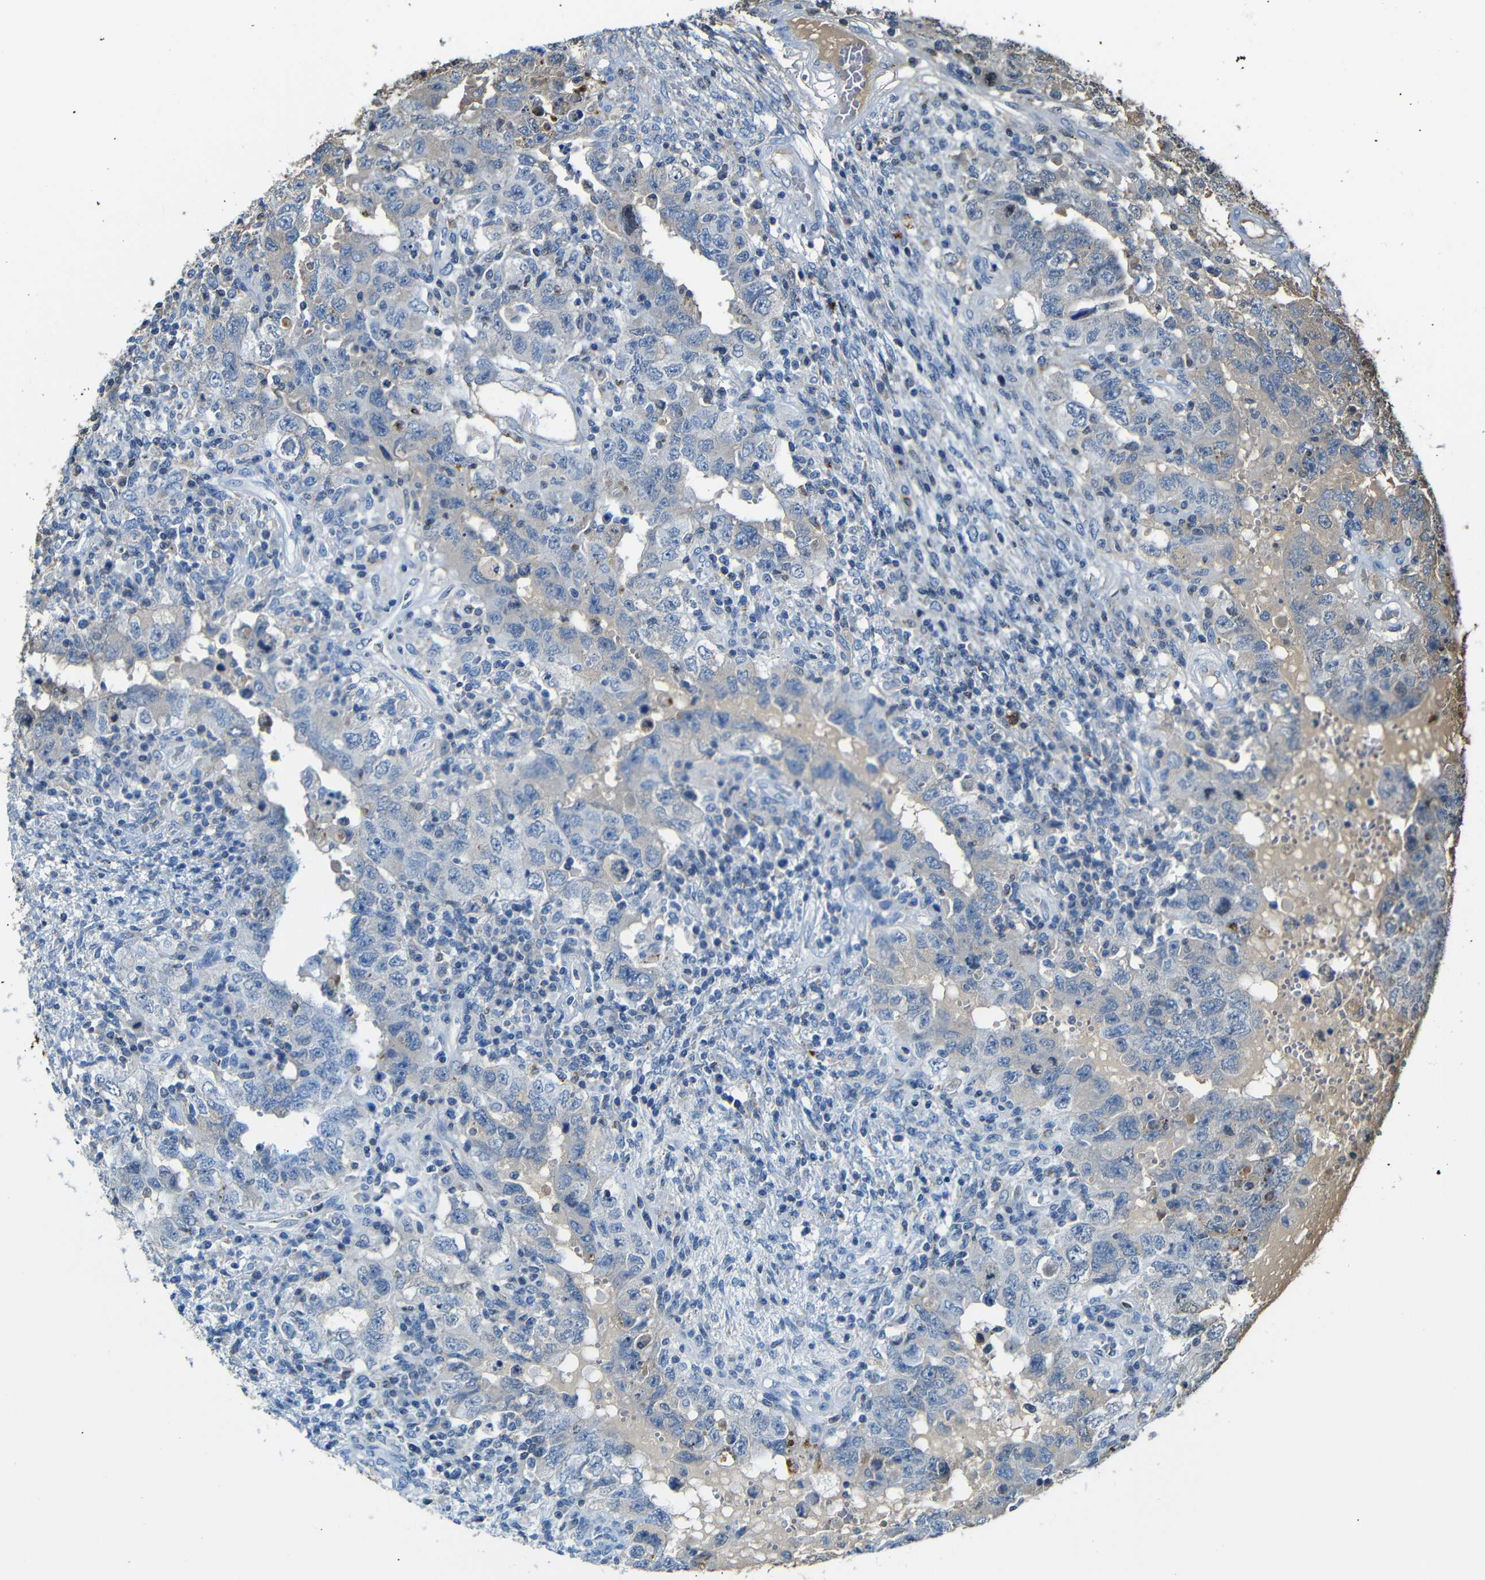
{"staining": {"intensity": "negative", "quantity": "none", "location": "none"}, "tissue": "testis cancer", "cell_type": "Tumor cells", "image_type": "cancer", "snomed": [{"axis": "morphology", "description": "Carcinoma, Embryonal, NOS"}, {"axis": "topography", "description": "Testis"}], "caption": "High magnification brightfield microscopy of embryonal carcinoma (testis) stained with DAB (3,3'-diaminobenzidine) (brown) and counterstained with hematoxylin (blue): tumor cells show no significant staining. (DAB (3,3'-diaminobenzidine) immunohistochemistry visualized using brightfield microscopy, high magnification).", "gene": "SERPINA1", "patient": {"sex": "male", "age": 26}}